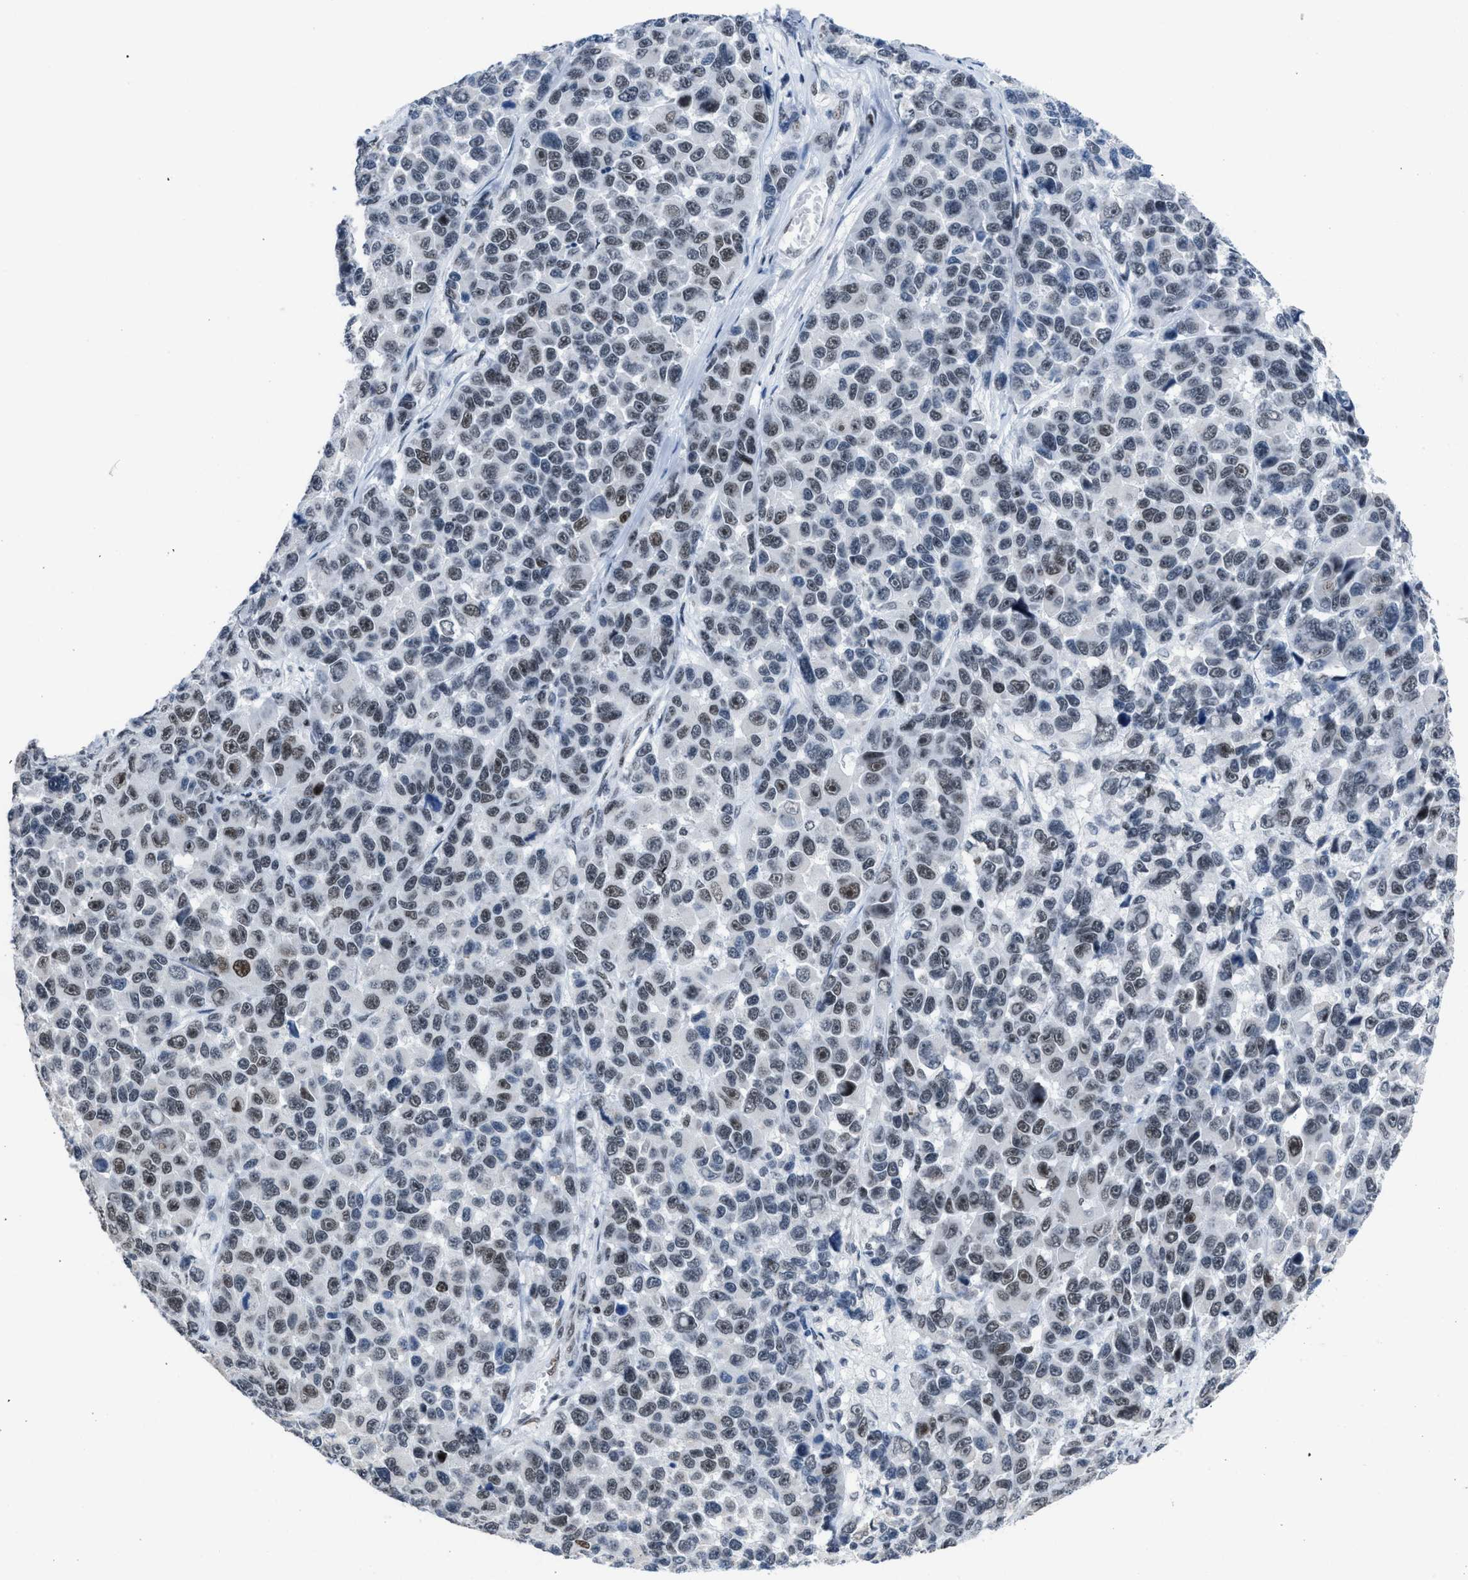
{"staining": {"intensity": "weak", "quantity": ">75%", "location": "nuclear"}, "tissue": "melanoma", "cell_type": "Tumor cells", "image_type": "cancer", "snomed": [{"axis": "morphology", "description": "Malignant melanoma, NOS"}, {"axis": "topography", "description": "Skin"}], "caption": "Immunohistochemistry (IHC) photomicrograph of neoplastic tissue: melanoma stained using IHC exhibits low levels of weak protein expression localized specifically in the nuclear of tumor cells, appearing as a nuclear brown color.", "gene": "TERF2IP", "patient": {"sex": "male", "age": 53}}